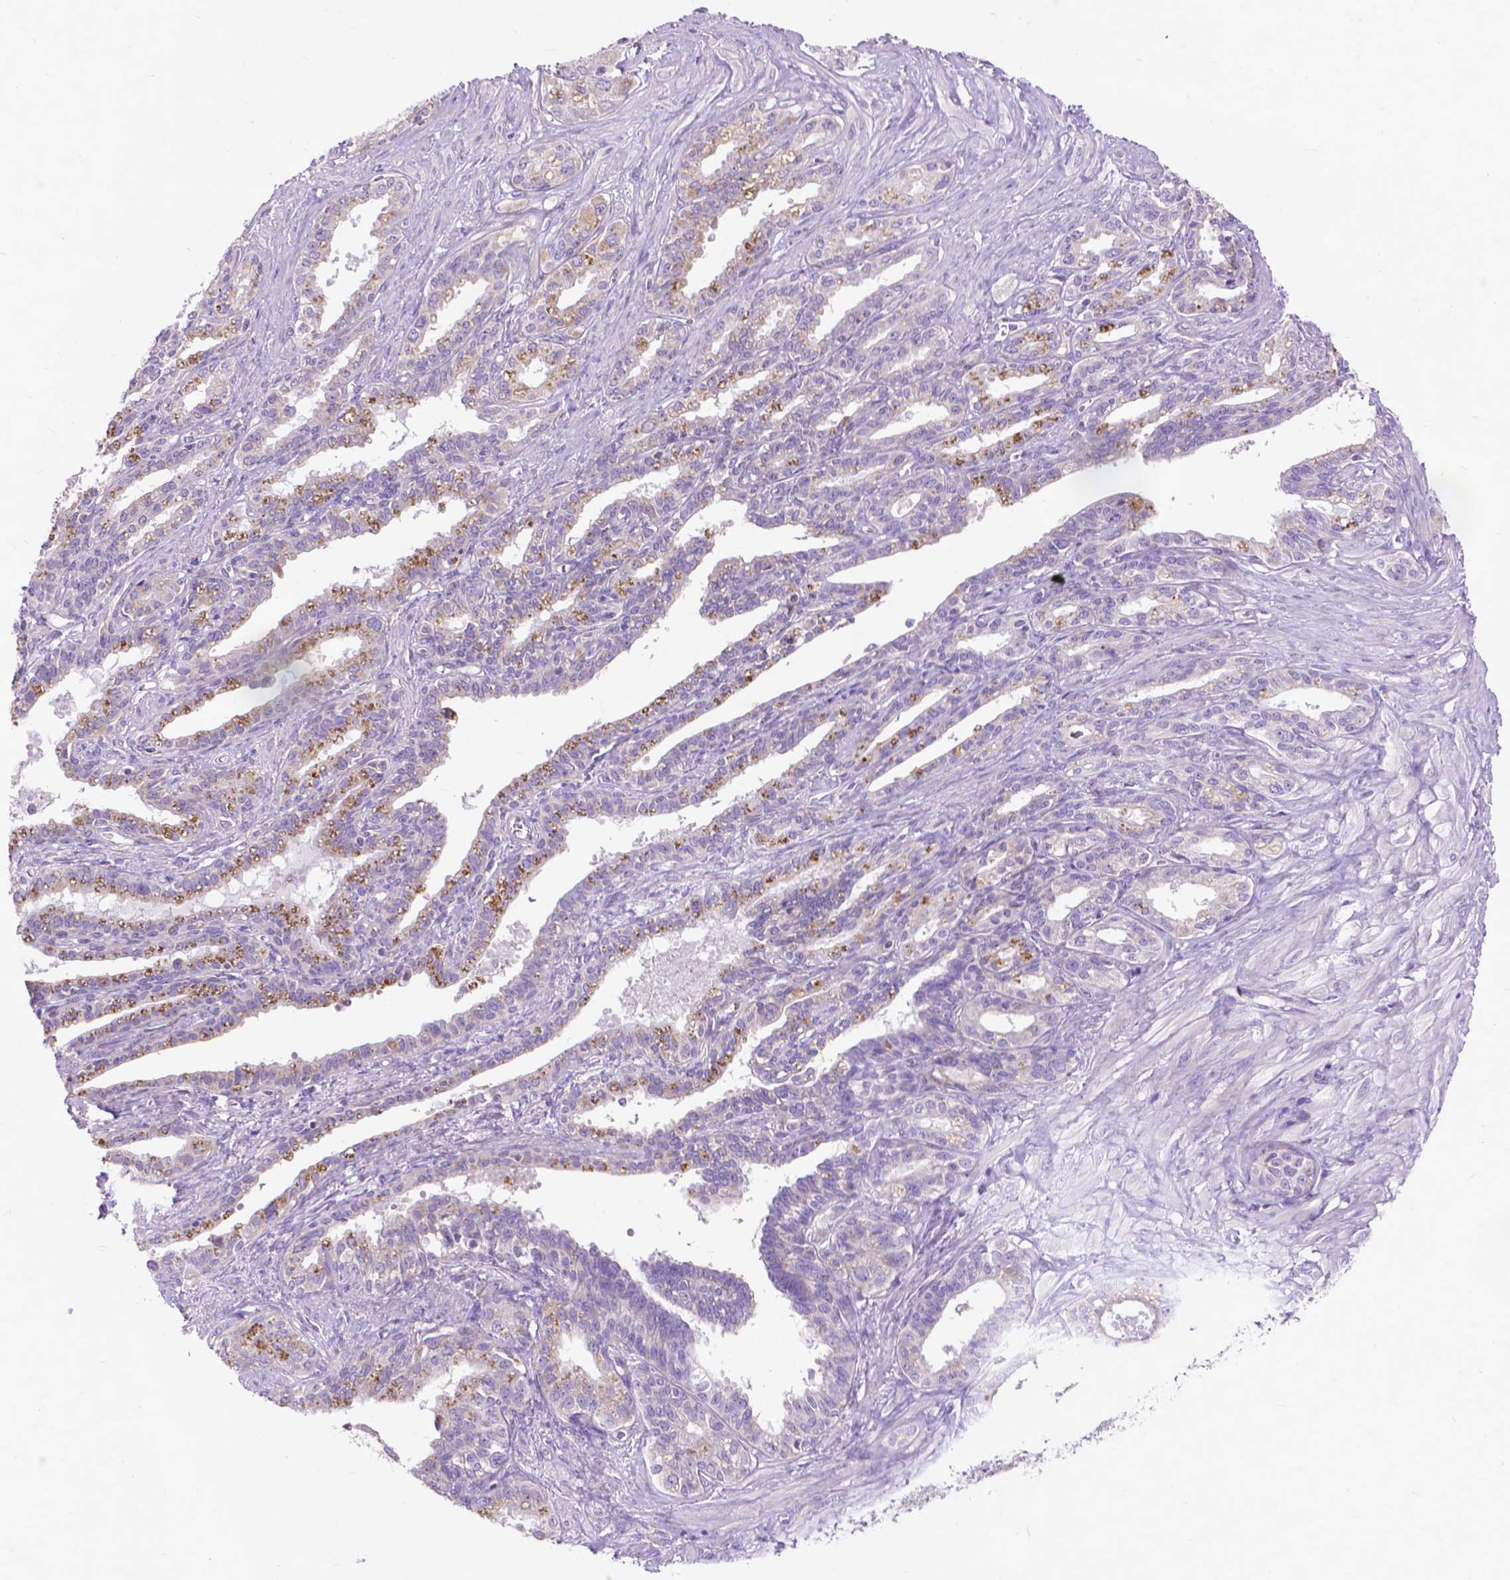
{"staining": {"intensity": "moderate", "quantity": "<25%", "location": "cytoplasmic/membranous"}, "tissue": "seminal vesicle", "cell_type": "Glandular cells", "image_type": "normal", "snomed": [{"axis": "morphology", "description": "Normal tissue, NOS"}, {"axis": "morphology", "description": "Urothelial carcinoma, NOS"}, {"axis": "topography", "description": "Urinary bladder"}, {"axis": "topography", "description": "Seminal veicle"}], "caption": "A low amount of moderate cytoplasmic/membranous positivity is present in approximately <25% of glandular cells in normal seminal vesicle. The protein is stained brown, and the nuclei are stained in blue (DAB (3,3'-diaminobenzidine) IHC with brightfield microscopy, high magnification).", "gene": "SYN1", "patient": {"sex": "male", "age": 76}}